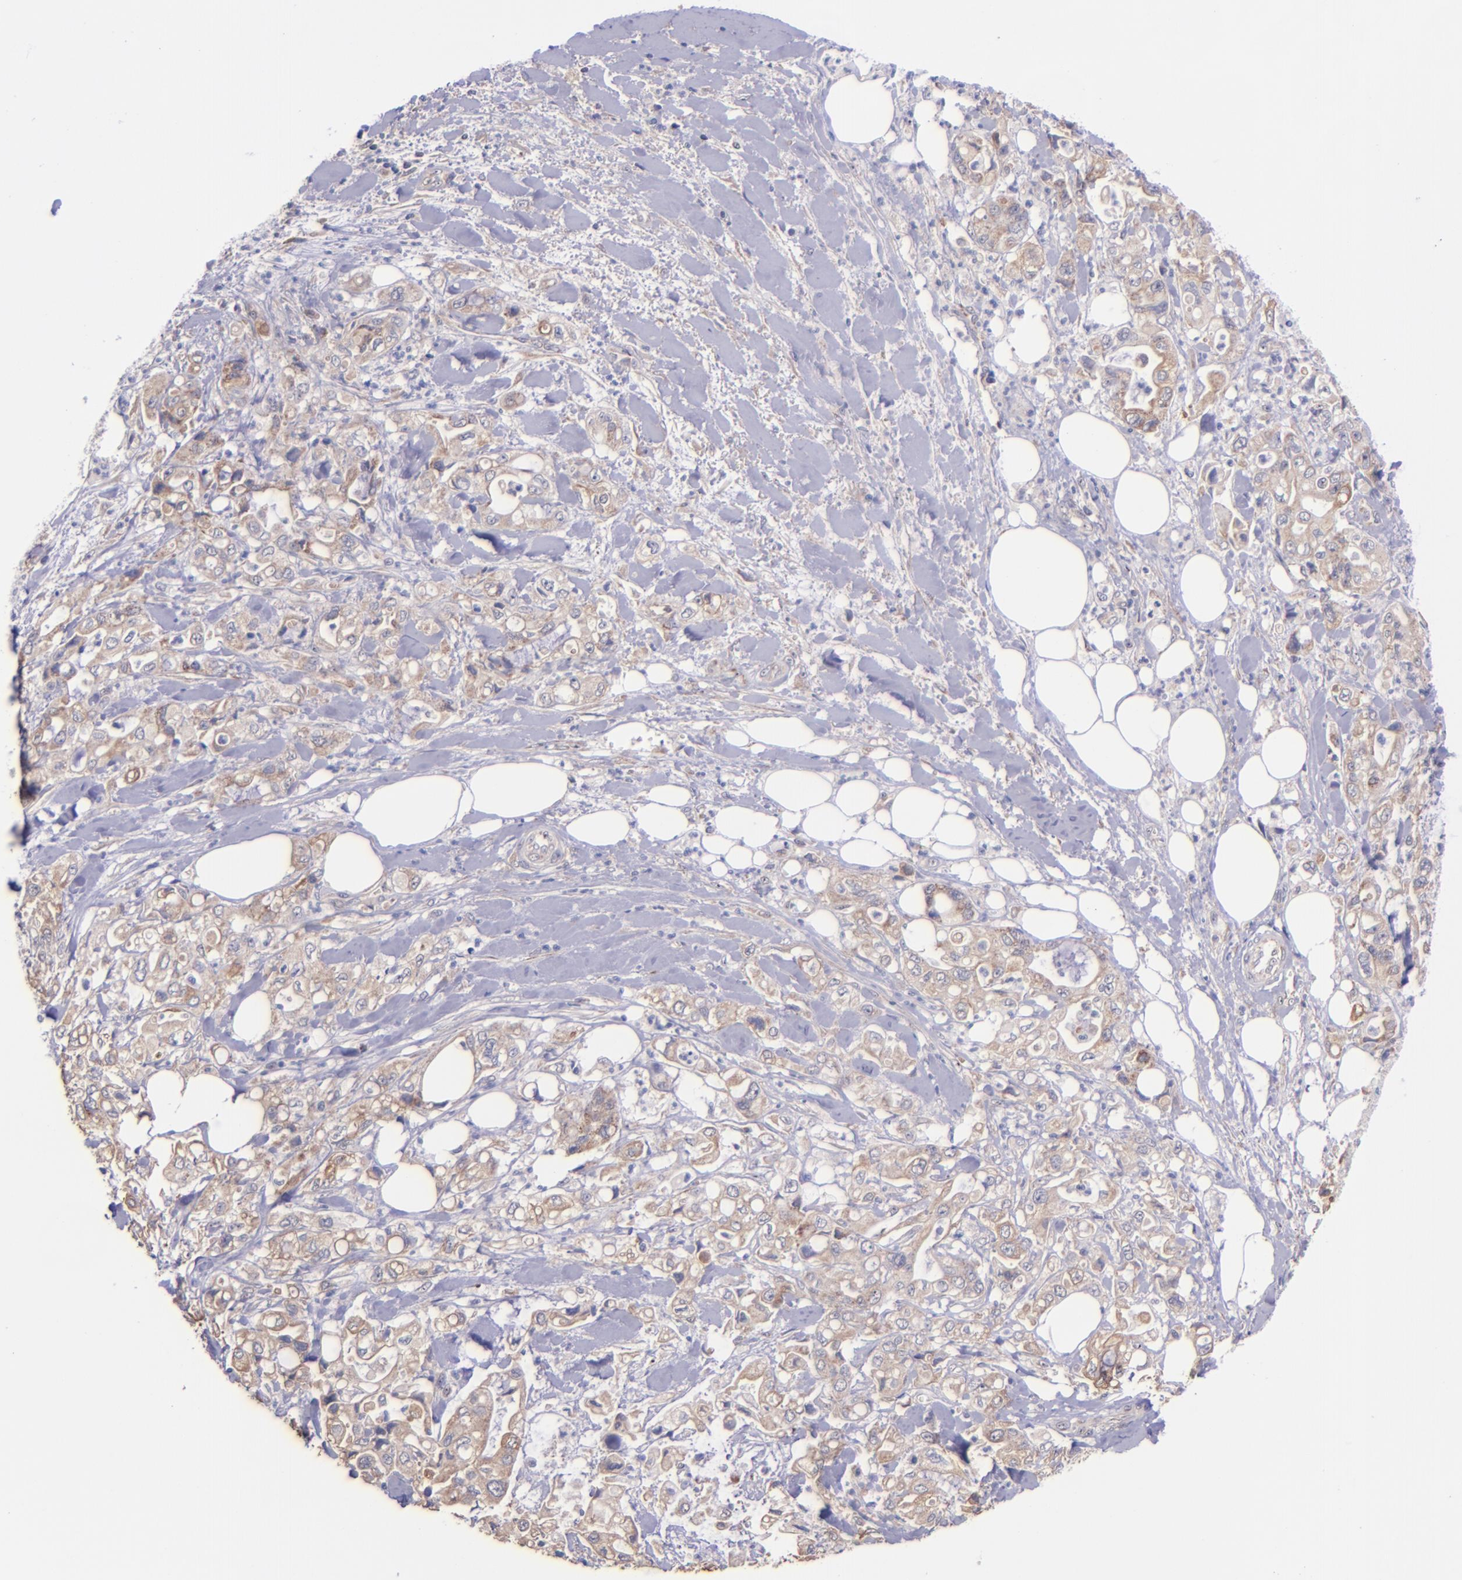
{"staining": {"intensity": "weak", "quantity": "25%-75%", "location": "cytoplasmic/membranous"}, "tissue": "pancreatic cancer", "cell_type": "Tumor cells", "image_type": "cancer", "snomed": [{"axis": "morphology", "description": "Adenocarcinoma, NOS"}, {"axis": "topography", "description": "Pancreas"}], "caption": "Protein expression analysis of human pancreatic adenocarcinoma reveals weak cytoplasmic/membranous staining in about 25%-75% of tumor cells. Nuclei are stained in blue.", "gene": "SHC1", "patient": {"sex": "male", "age": 70}}